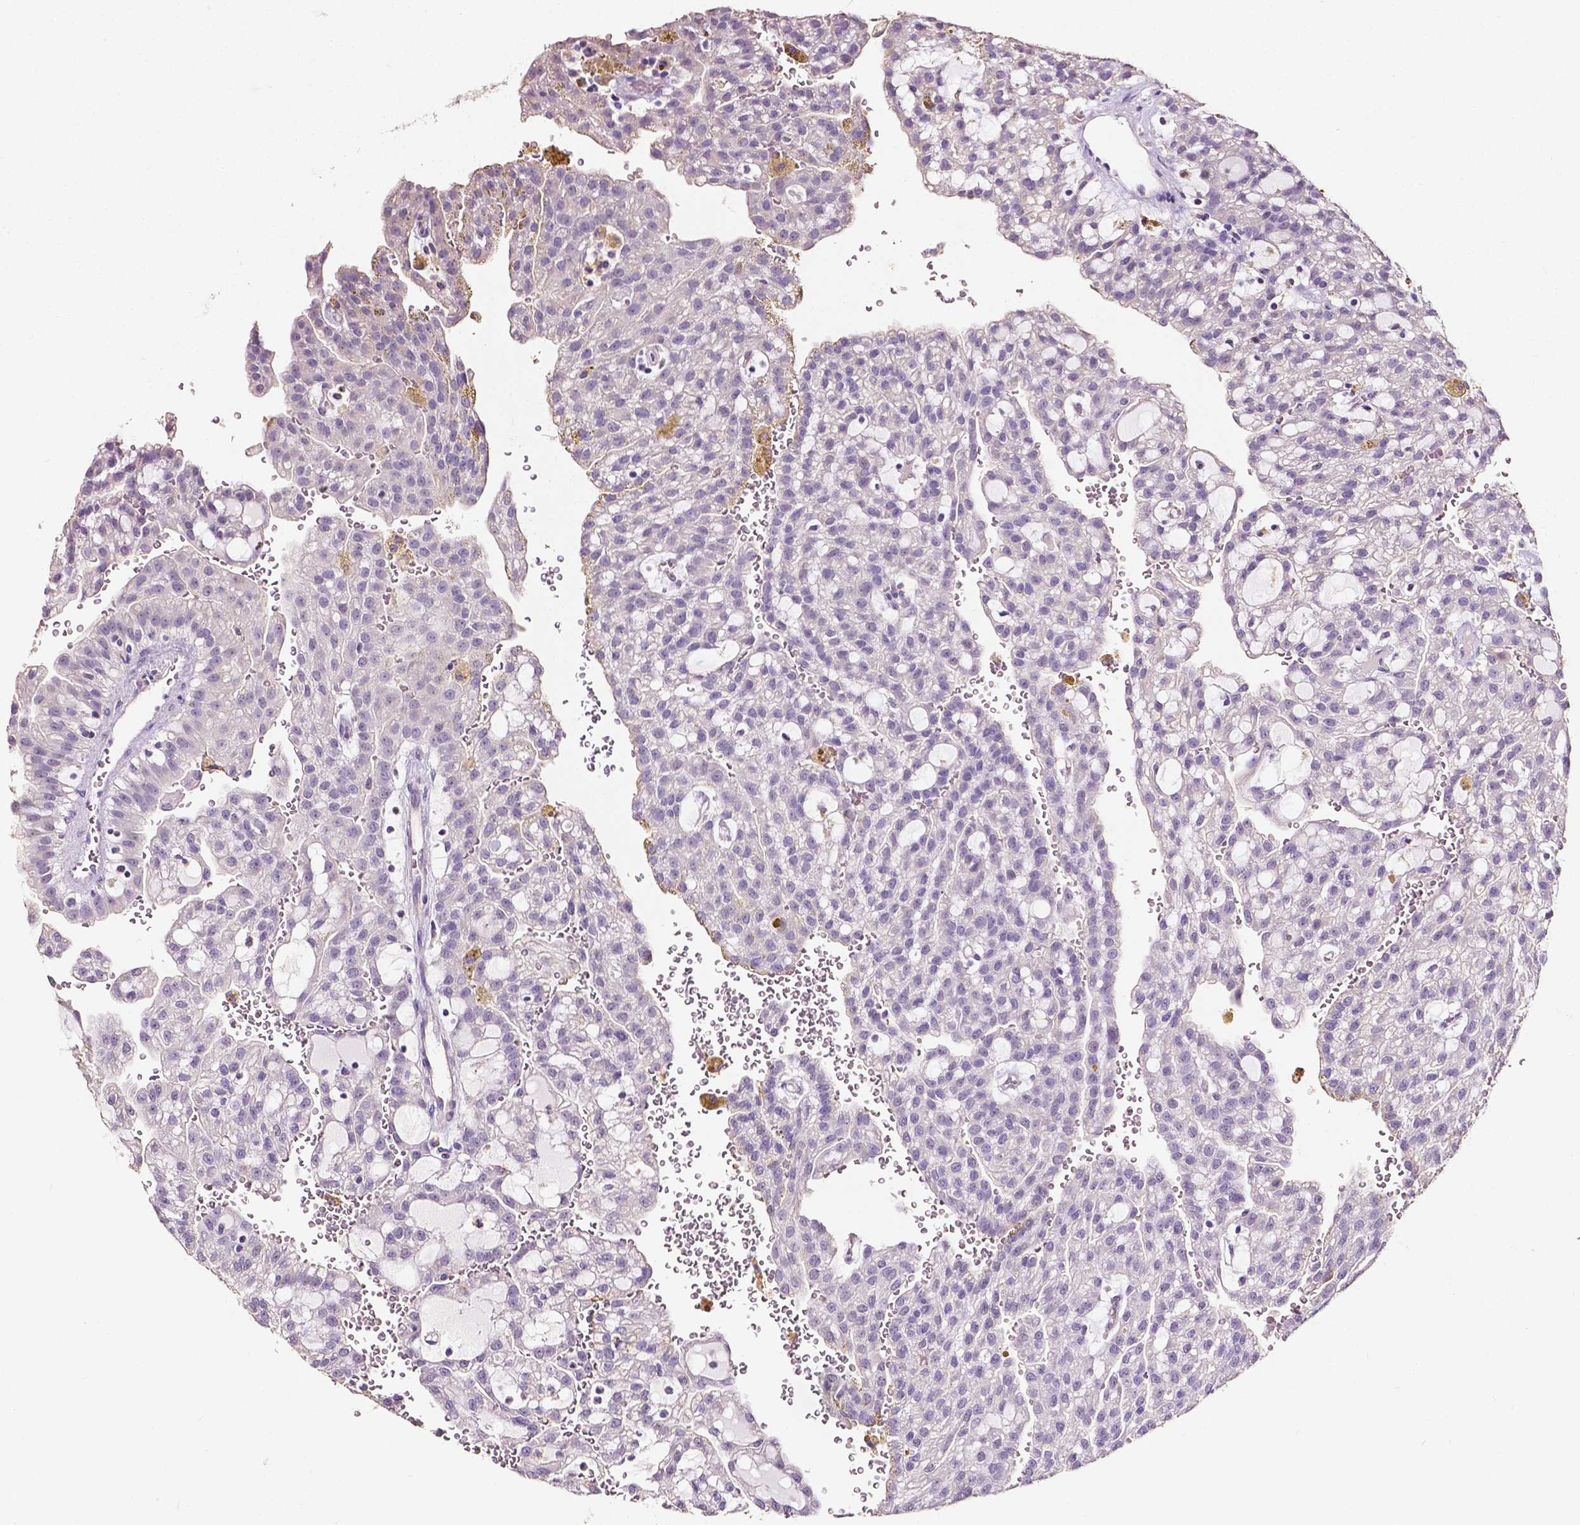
{"staining": {"intensity": "negative", "quantity": "none", "location": "none"}, "tissue": "renal cancer", "cell_type": "Tumor cells", "image_type": "cancer", "snomed": [{"axis": "morphology", "description": "Adenocarcinoma, NOS"}, {"axis": "topography", "description": "Kidney"}], "caption": "An image of adenocarcinoma (renal) stained for a protein shows no brown staining in tumor cells. (DAB (3,3'-diaminobenzidine) IHC with hematoxylin counter stain).", "gene": "PSAT1", "patient": {"sex": "male", "age": 63}}